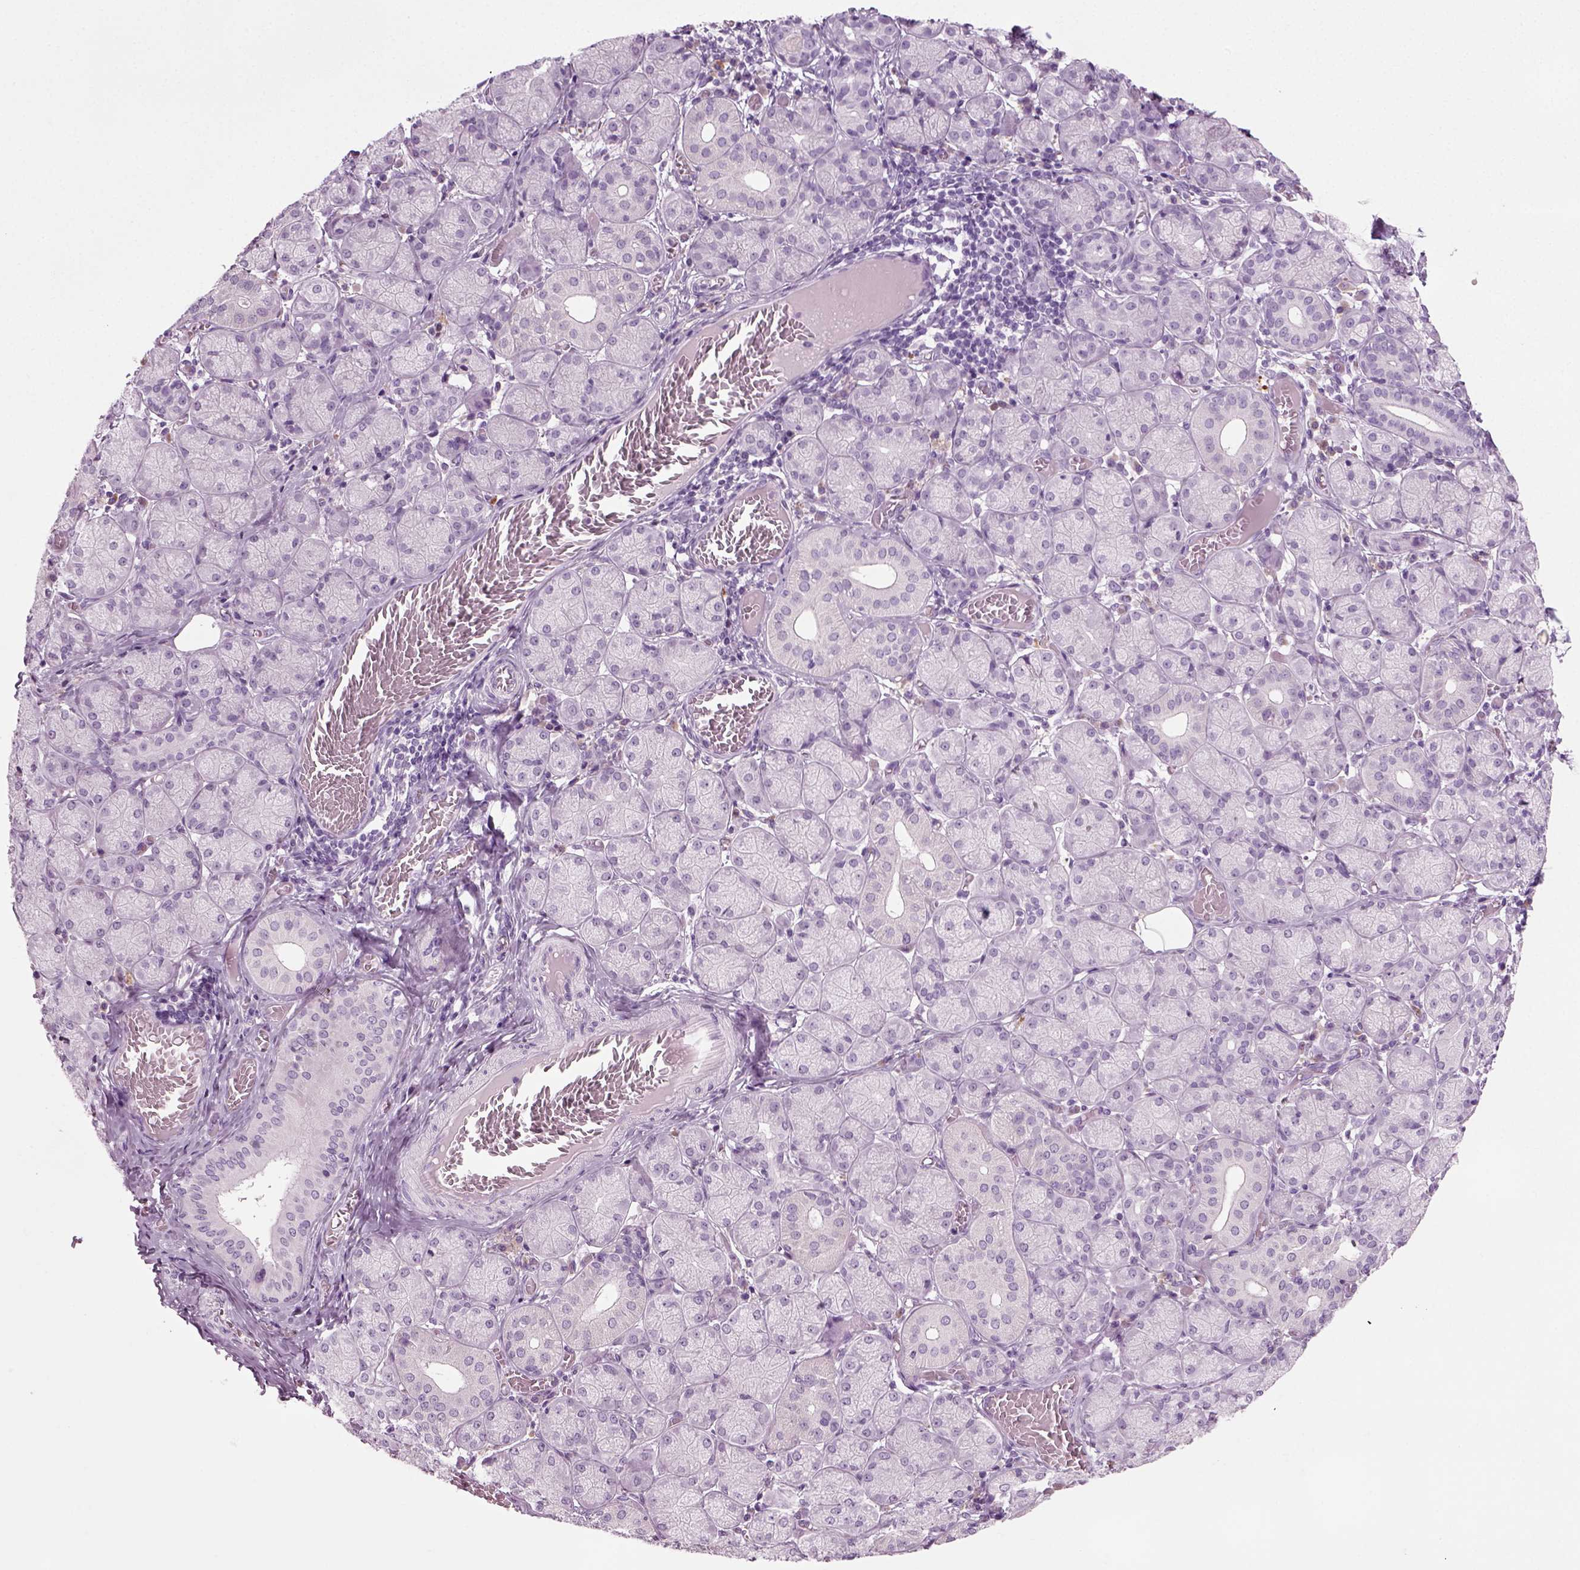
{"staining": {"intensity": "negative", "quantity": "none", "location": "none"}, "tissue": "salivary gland", "cell_type": "Glandular cells", "image_type": "normal", "snomed": [{"axis": "morphology", "description": "Normal tissue, NOS"}, {"axis": "topography", "description": "Salivary gland"}, {"axis": "topography", "description": "Peripheral nerve tissue"}], "caption": "This is an IHC micrograph of benign salivary gland. There is no staining in glandular cells.", "gene": "PRLH", "patient": {"sex": "female", "age": 24}}